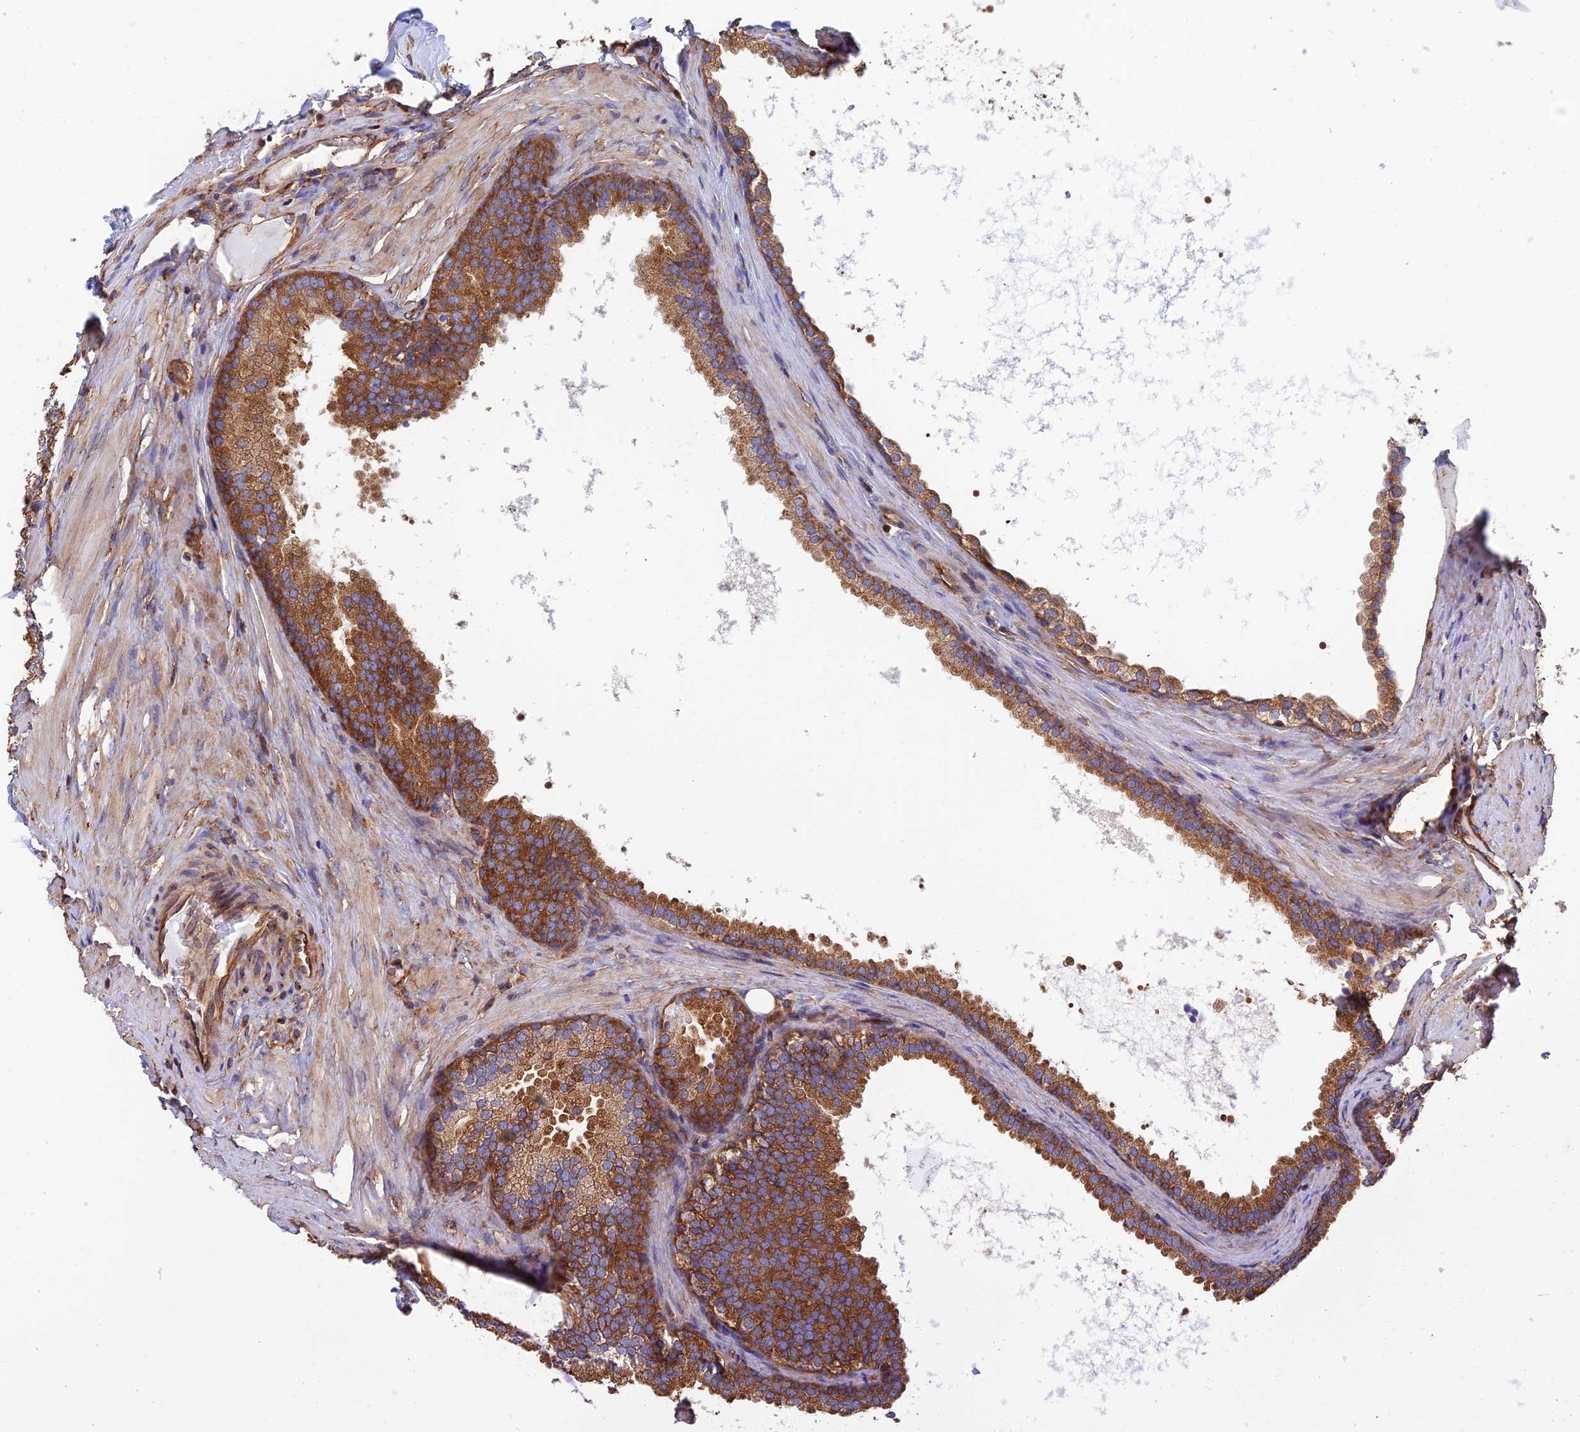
{"staining": {"intensity": "strong", "quantity": ">75%", "location": "cytoplasmic/membranous"}, "tissue": "prostate", "cell_type": "Glandular cells", "image_type": "normal", "snomed": [{"axis": "morphology", "description": "Normal tissue, NOS"}, {"axis": "topography", "description": "Prostate"}], "caption": "Protein staining of benign prostate reveals strong cytoplasmic/membranous expression in approximately >75% of glandular cells.", "gene": "DCTN2", "patient": {"sex": "male", "age": 60}}